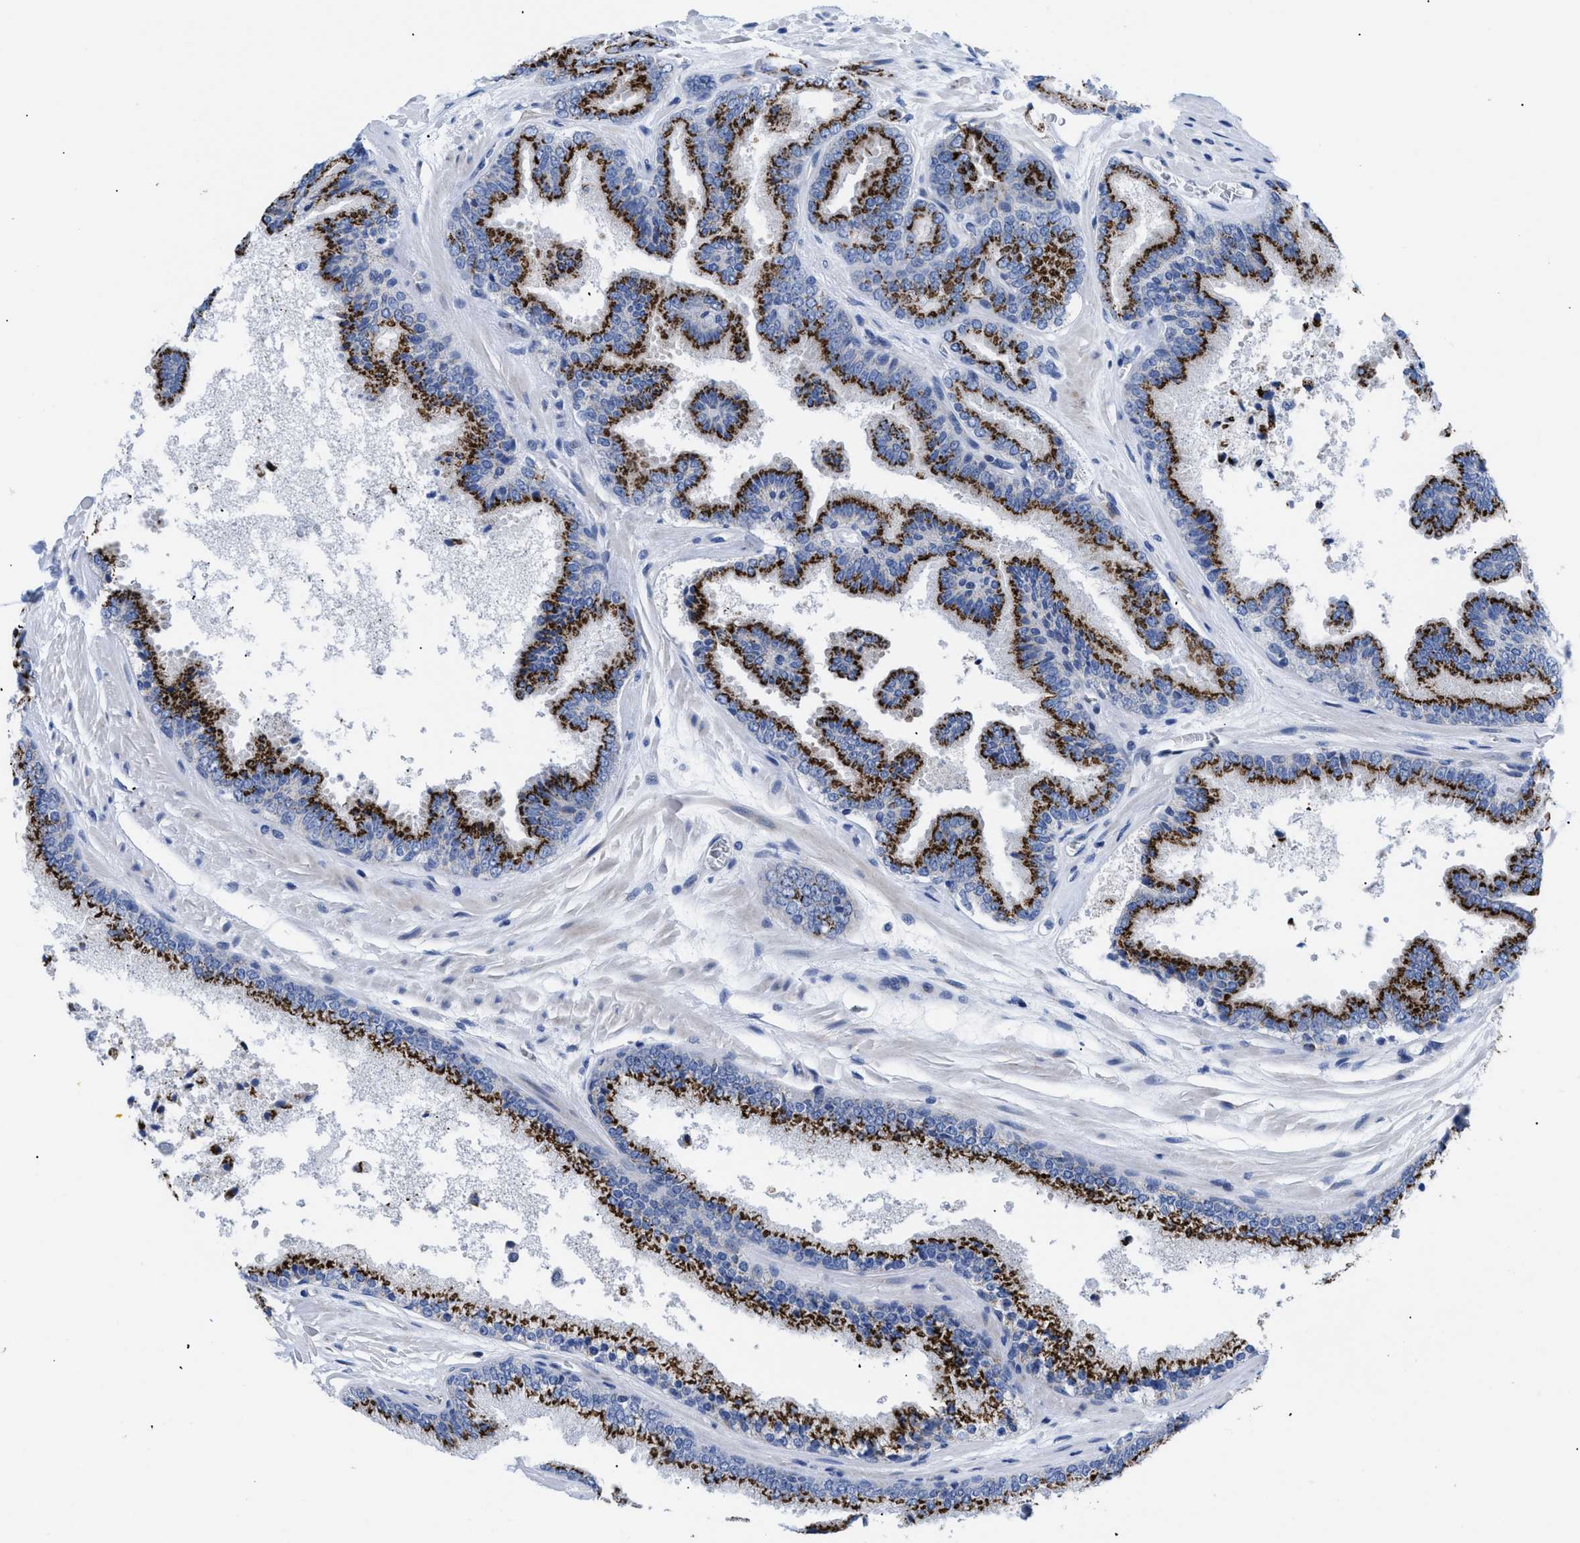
{"staining": {"intensity": "strong", "quantity": ">75%", "location": "cytoplasmic/membranous"}, "tissue": "prostate cancer", "cell_type": "Tumor cells", "image_type": "cancer", "snomed": [{"axis": "morphology", "description": "Adenocarcinoma, High grade"}, {"axis": "topography", "description": "Prostate"}], "caption": "This histopathology image shows immunohistochemistry staining of human prostate cancer (high-grade adenocarcinoma), with high strong cytoplasmic/membranous positivity in about >75% of tumor cells.", "gene": "TMEM17", "patient": {"sex": "male", "age": 65}}